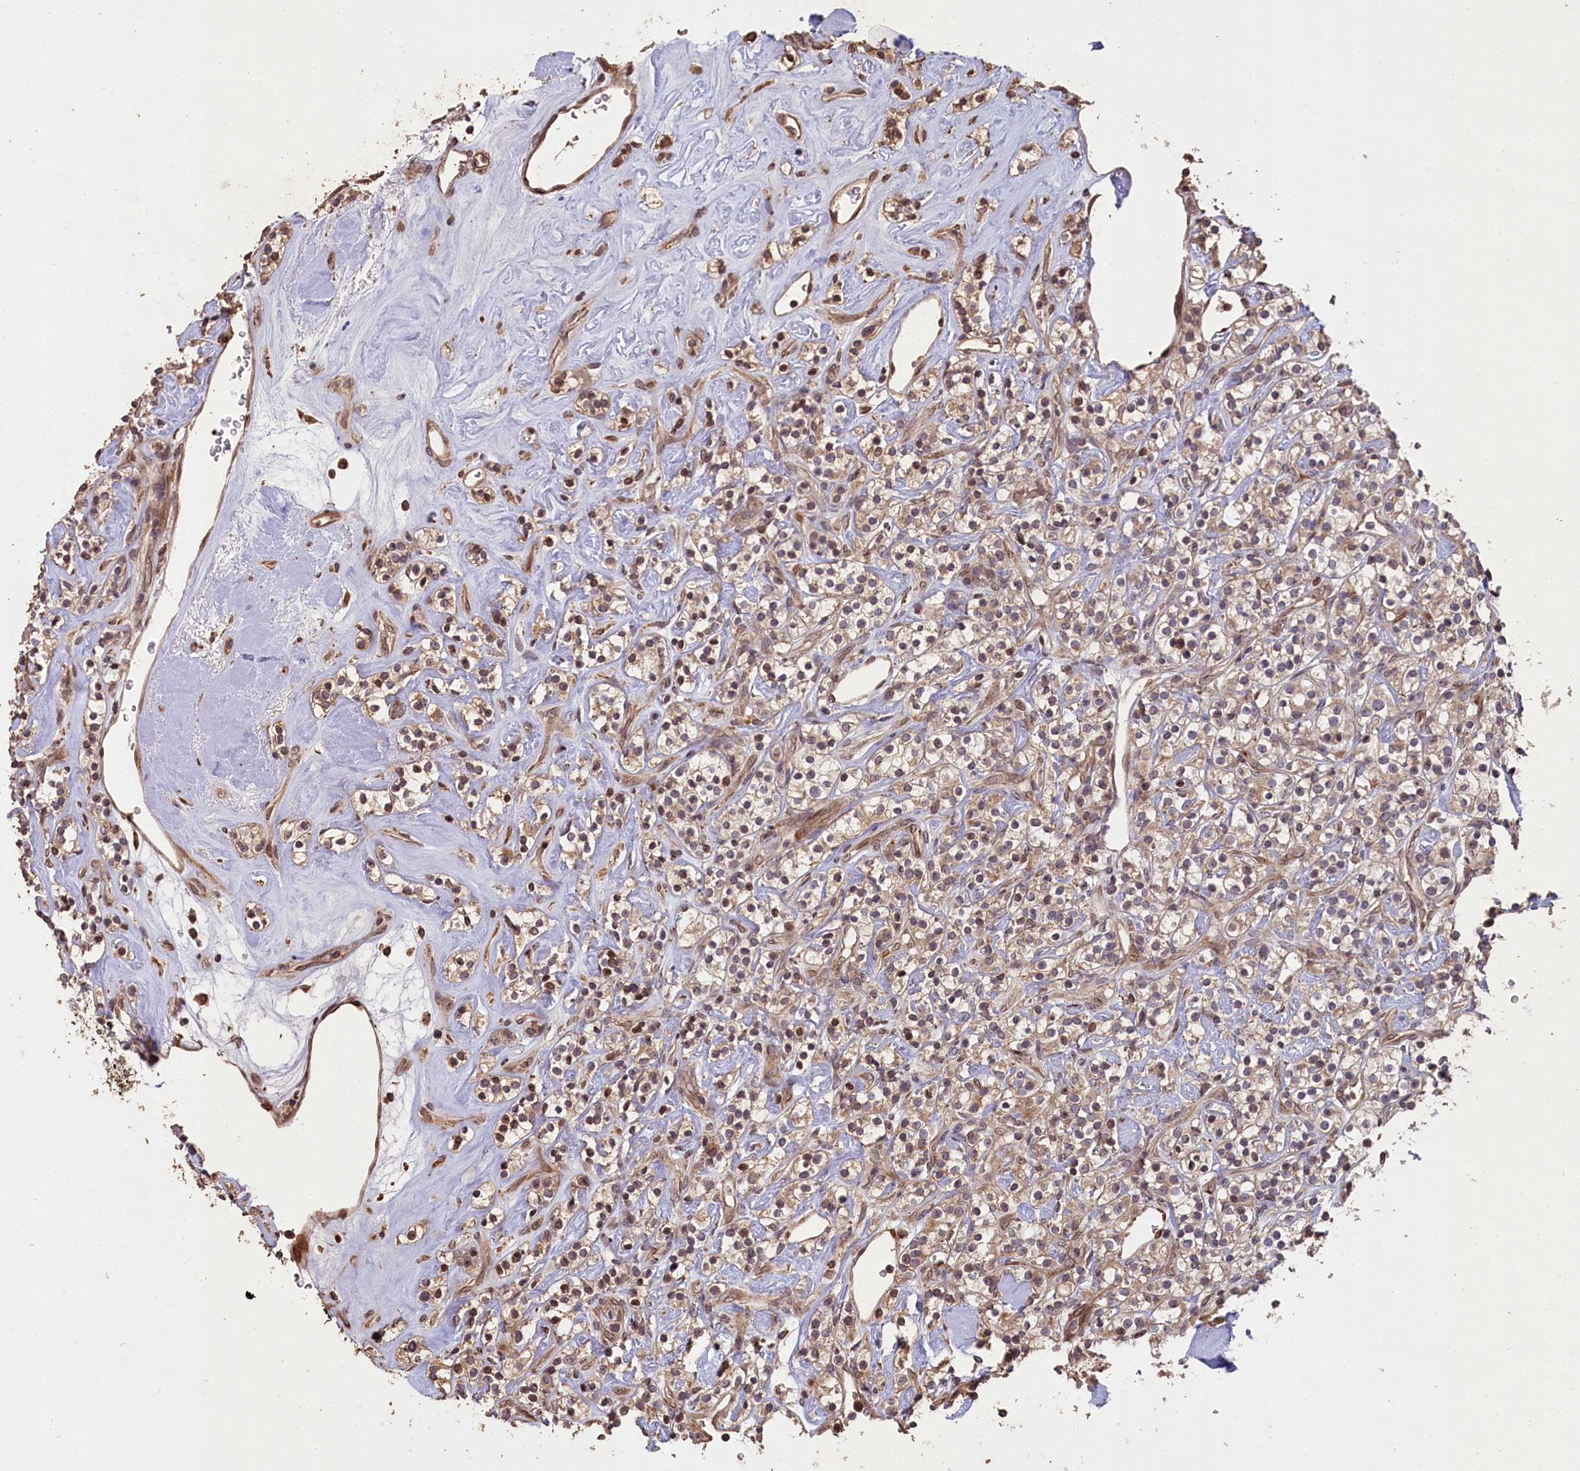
{"staining": {"intensity": "weak", "quantity": "25%-75%", "location": "cytoplasmic/membranous,nuclear"}, "tissue": "renal cancer", "cell_type": "Tumor cells", "image_type": "cancer", "snomed": [{"axis": "morphology", "description": "Adenocarcinoma, NOS"}, {"axis": "topography", "description": "Kidney"}], "caption": "Weak cytoplasmic/membranous and nuclear protein staining is appreciated in about 25%-75% of tumor cells in renal cancer (adenocarcinoma).", "gene": "SLC38A7", "patient": {"sex": "male", "age": 77}}